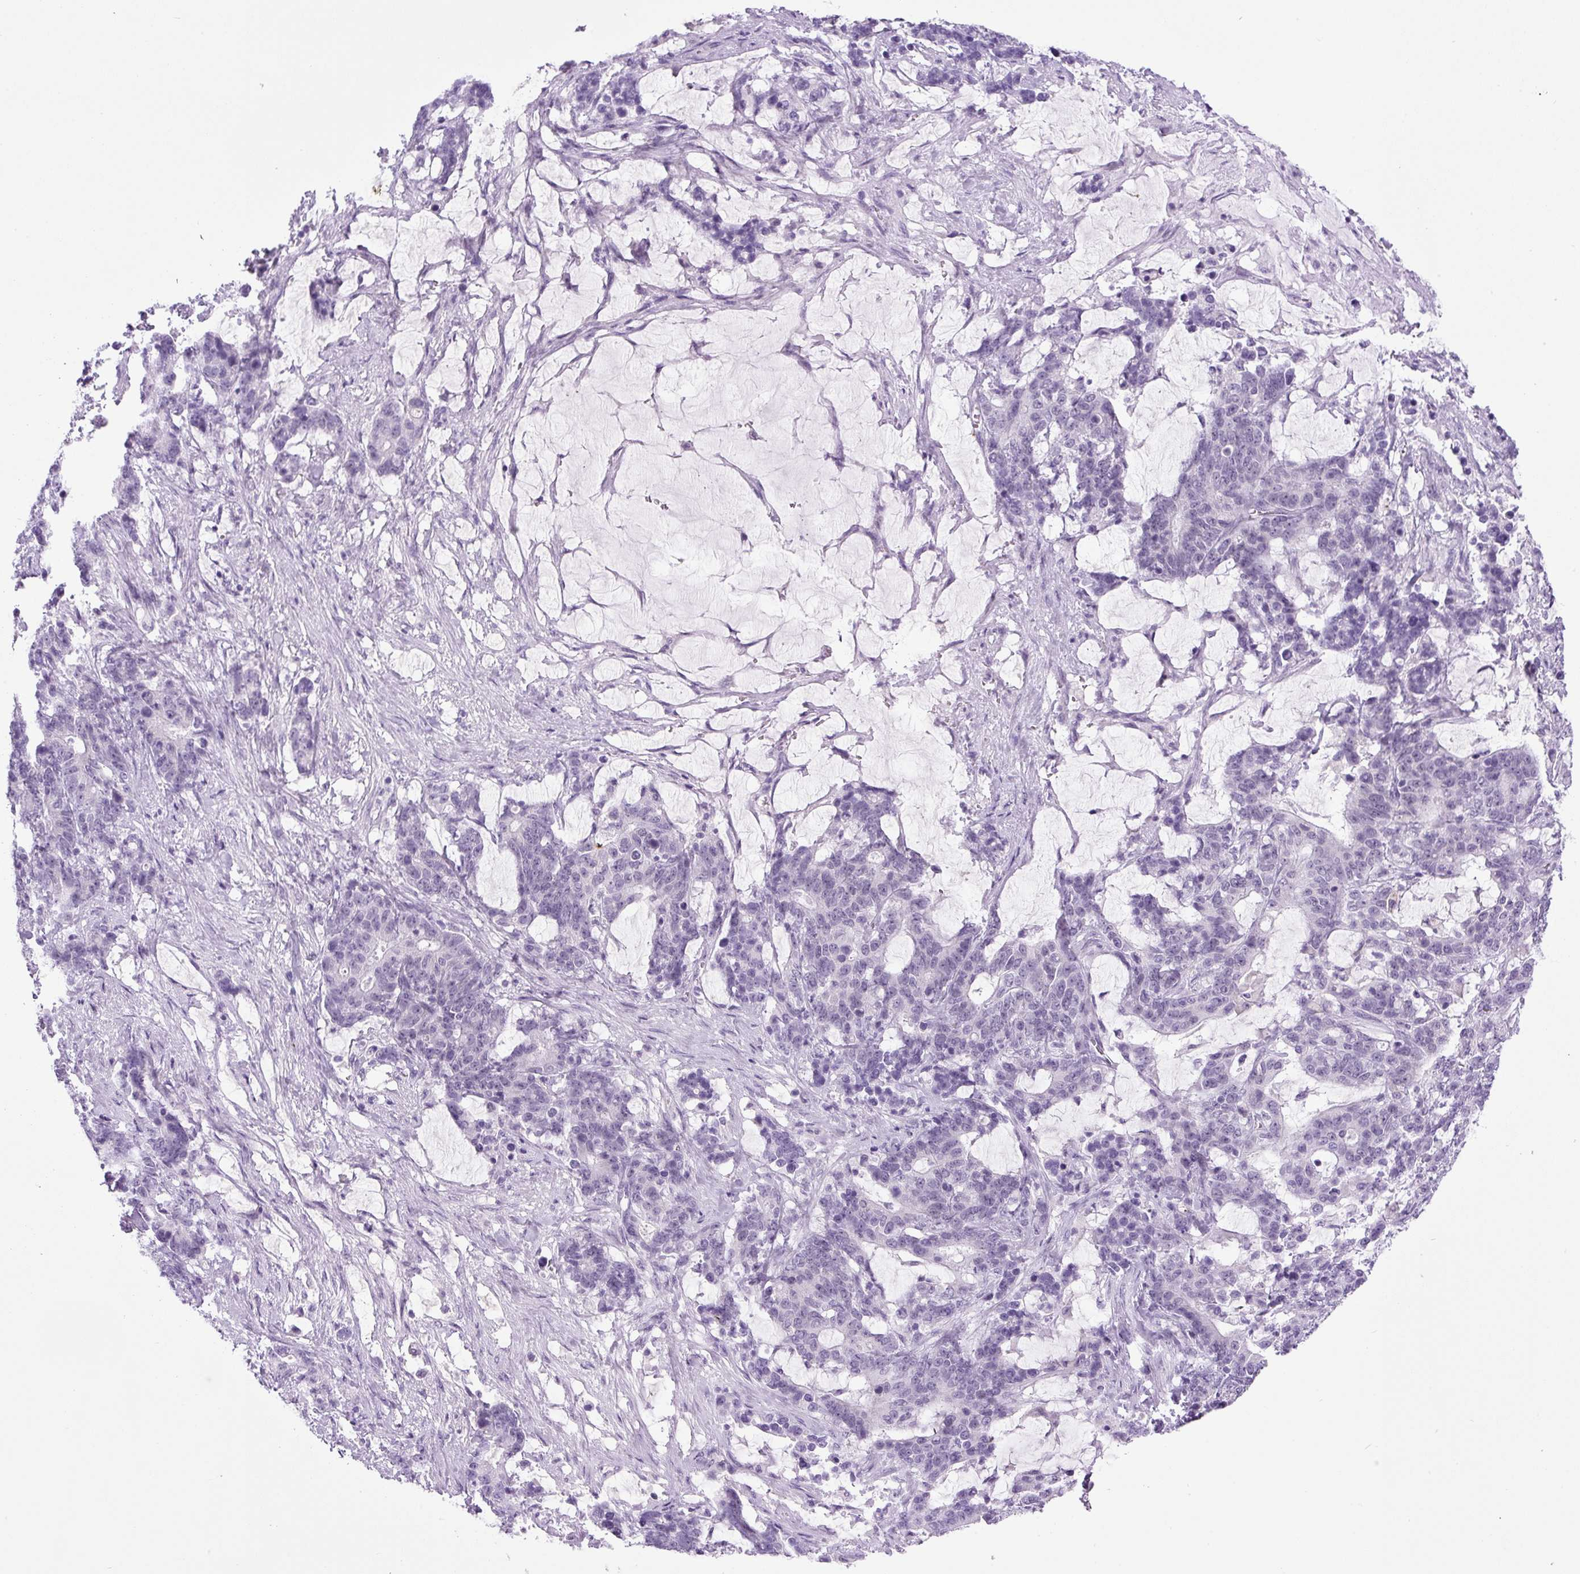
{"staining": {"intensity": "negative", "quantity": "none", "location": "none"}, "tissue": "stomach cancer", "cell_type": "Tumor cells", "image_type": "cancer", "snomed": [{"axis": "morphology", "description": "Normal tissue, NOS"}, {"axis": "morphology", "description": "Adenocarcinoma, NOS"}, {"axis": "topography", "description": "Stomach"}], "caption": "Tumor cells are negative for brown protein staining in stomach cancer.", "gene": "RHBDD2", "patient": {"sex": "female", "age": 64}}